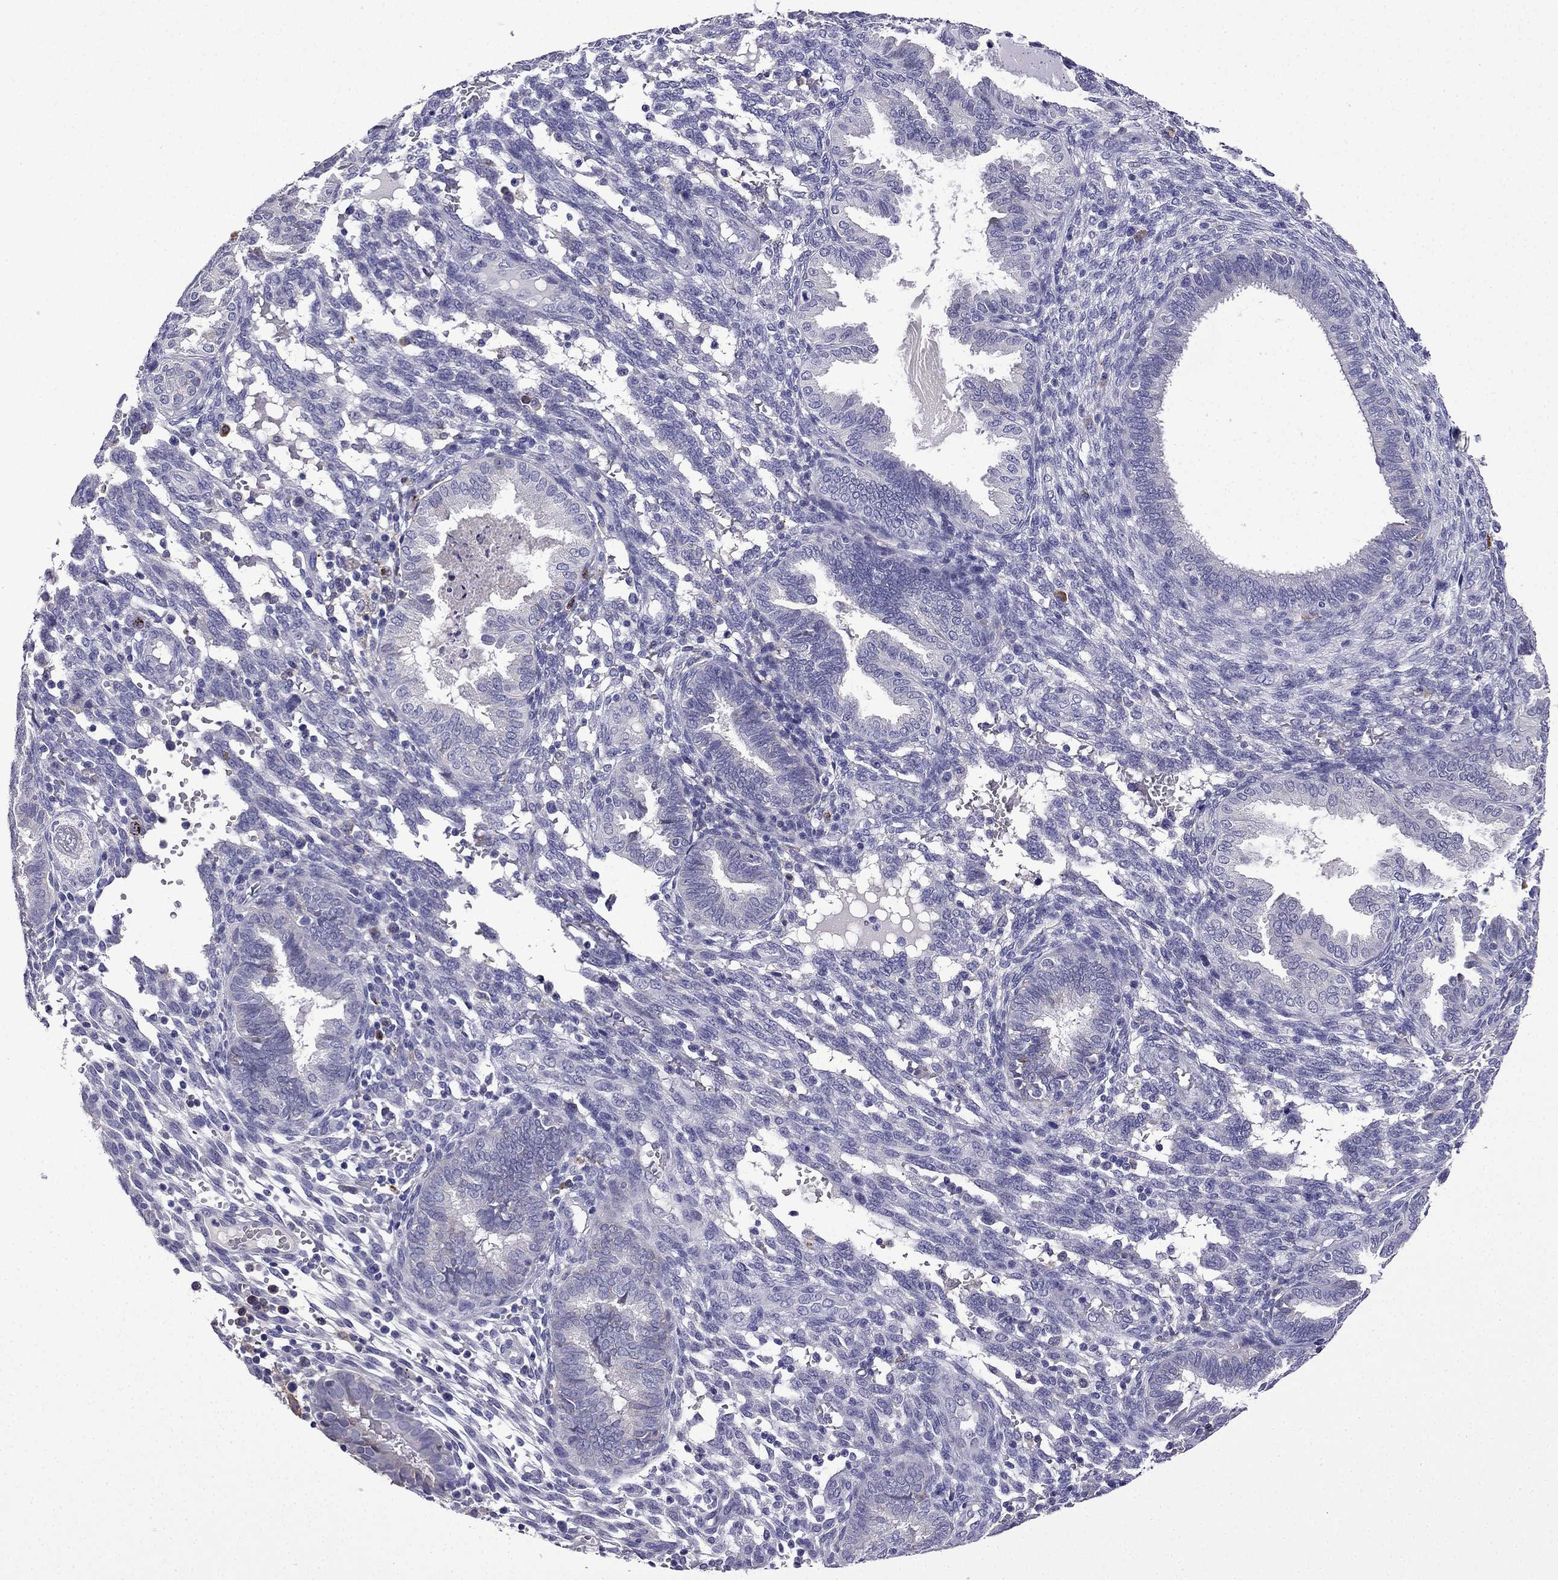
{"staining": {"intensity": "negative", "quantity": "none", "location": "none"}, "tissue": "endometrium", "cell_type": "Cells in endometrial stroma", "image_type": "normal", "snomed": [{"axis": "morphology", "description": "Normal tissue, NOS"}, {"axis": "topography", "description": "Endometrium"}], "caption": "The immunohistochemistry (IHC) histopathology image has no significant expression in cells in endometrial stroma of endometrium.", "gene": "TSSK4", "patient": {"sex": "female", "age": 42}}